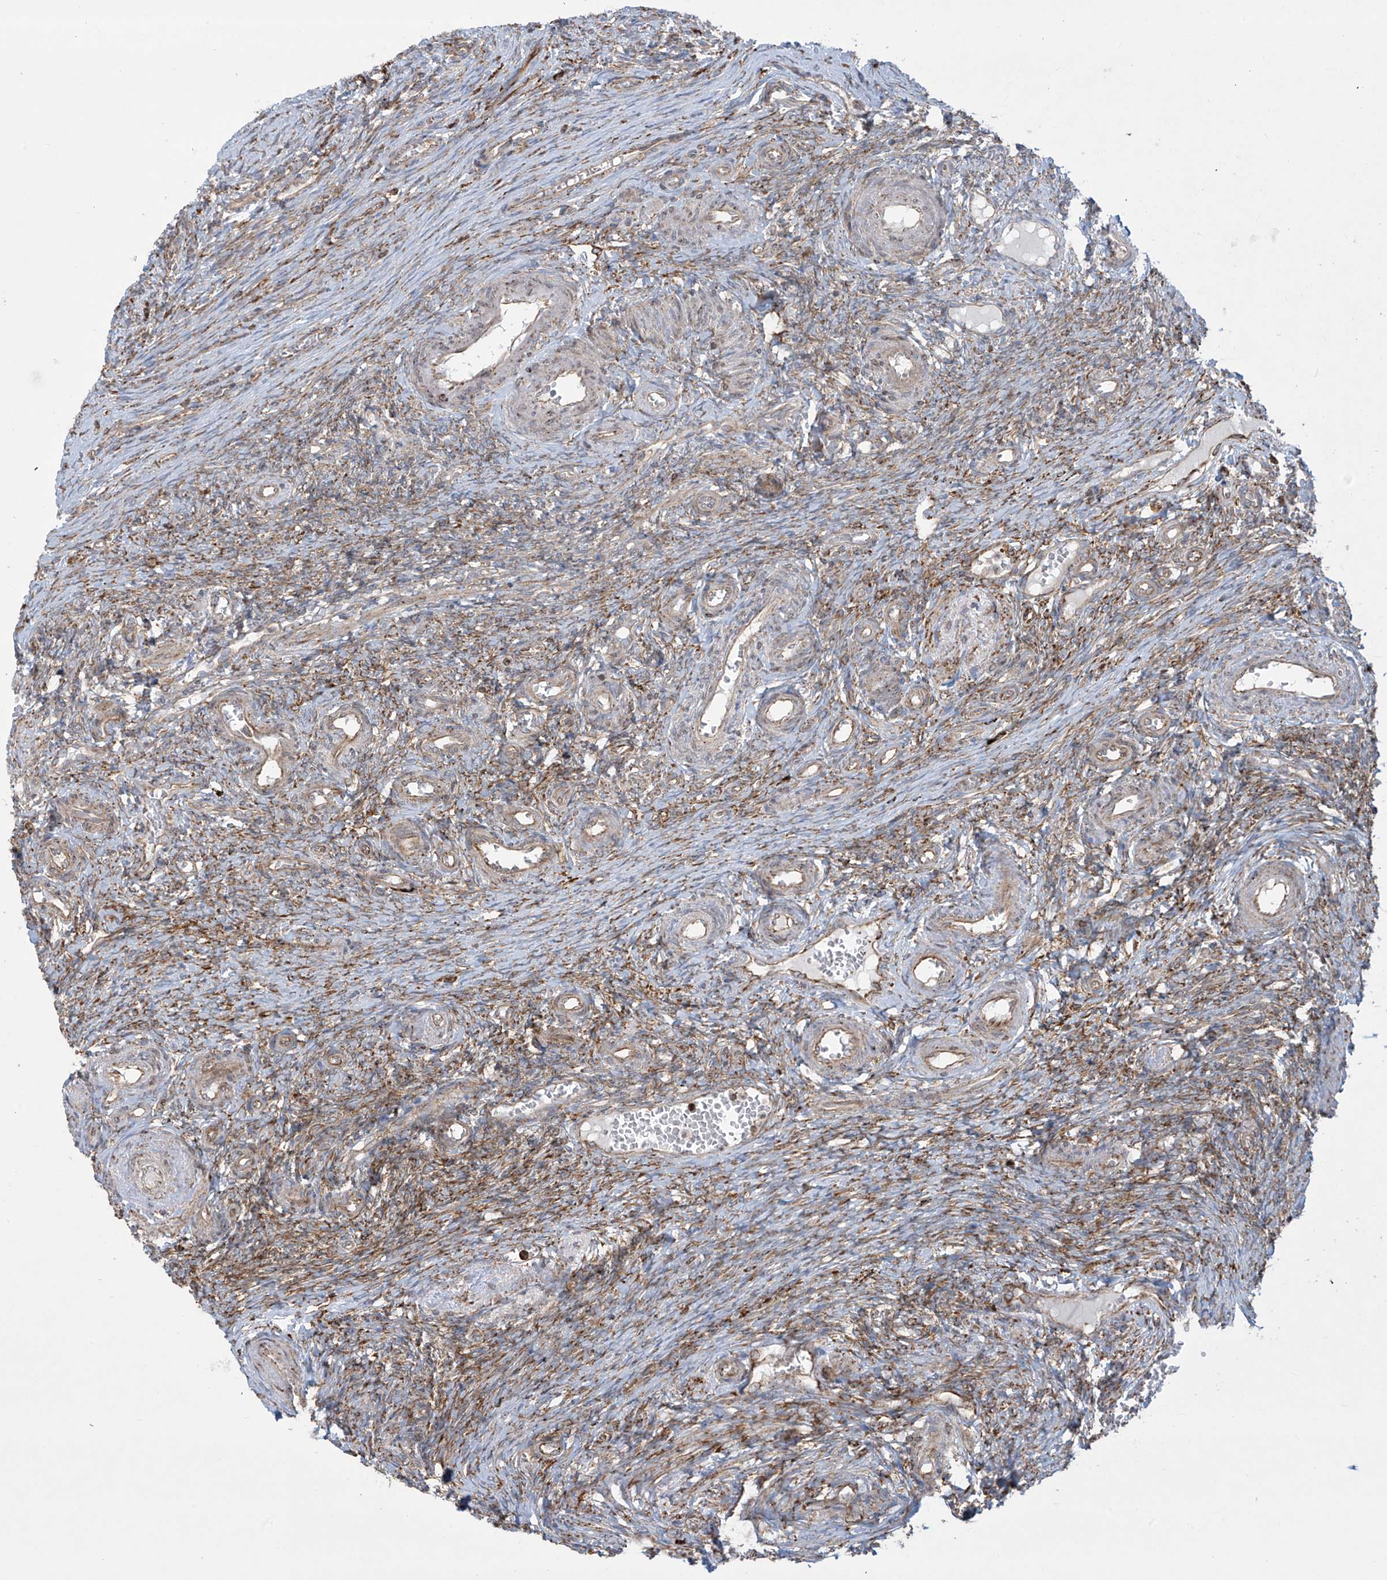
{"staining": {"intensity": "moderate", "quantity": ">75%", "location": "cytoplasmic/membranous"}, "tissue": "ovary", "cell_type": "Ovarian stroma cells", "image_type": "normal", "snomed": [{"axis": "morphology", "description": "Adenocarcinoma, NOS"}, {"axis": "topography", "description": "Endometrium"}], "caption": "Moderate cytoplasmic/membranous expression is present in approximately >75% of ovarian stroma cells in unremarkable ovary.", "gene": "MX1", "patient": {"sex": "female", "age": 32}}